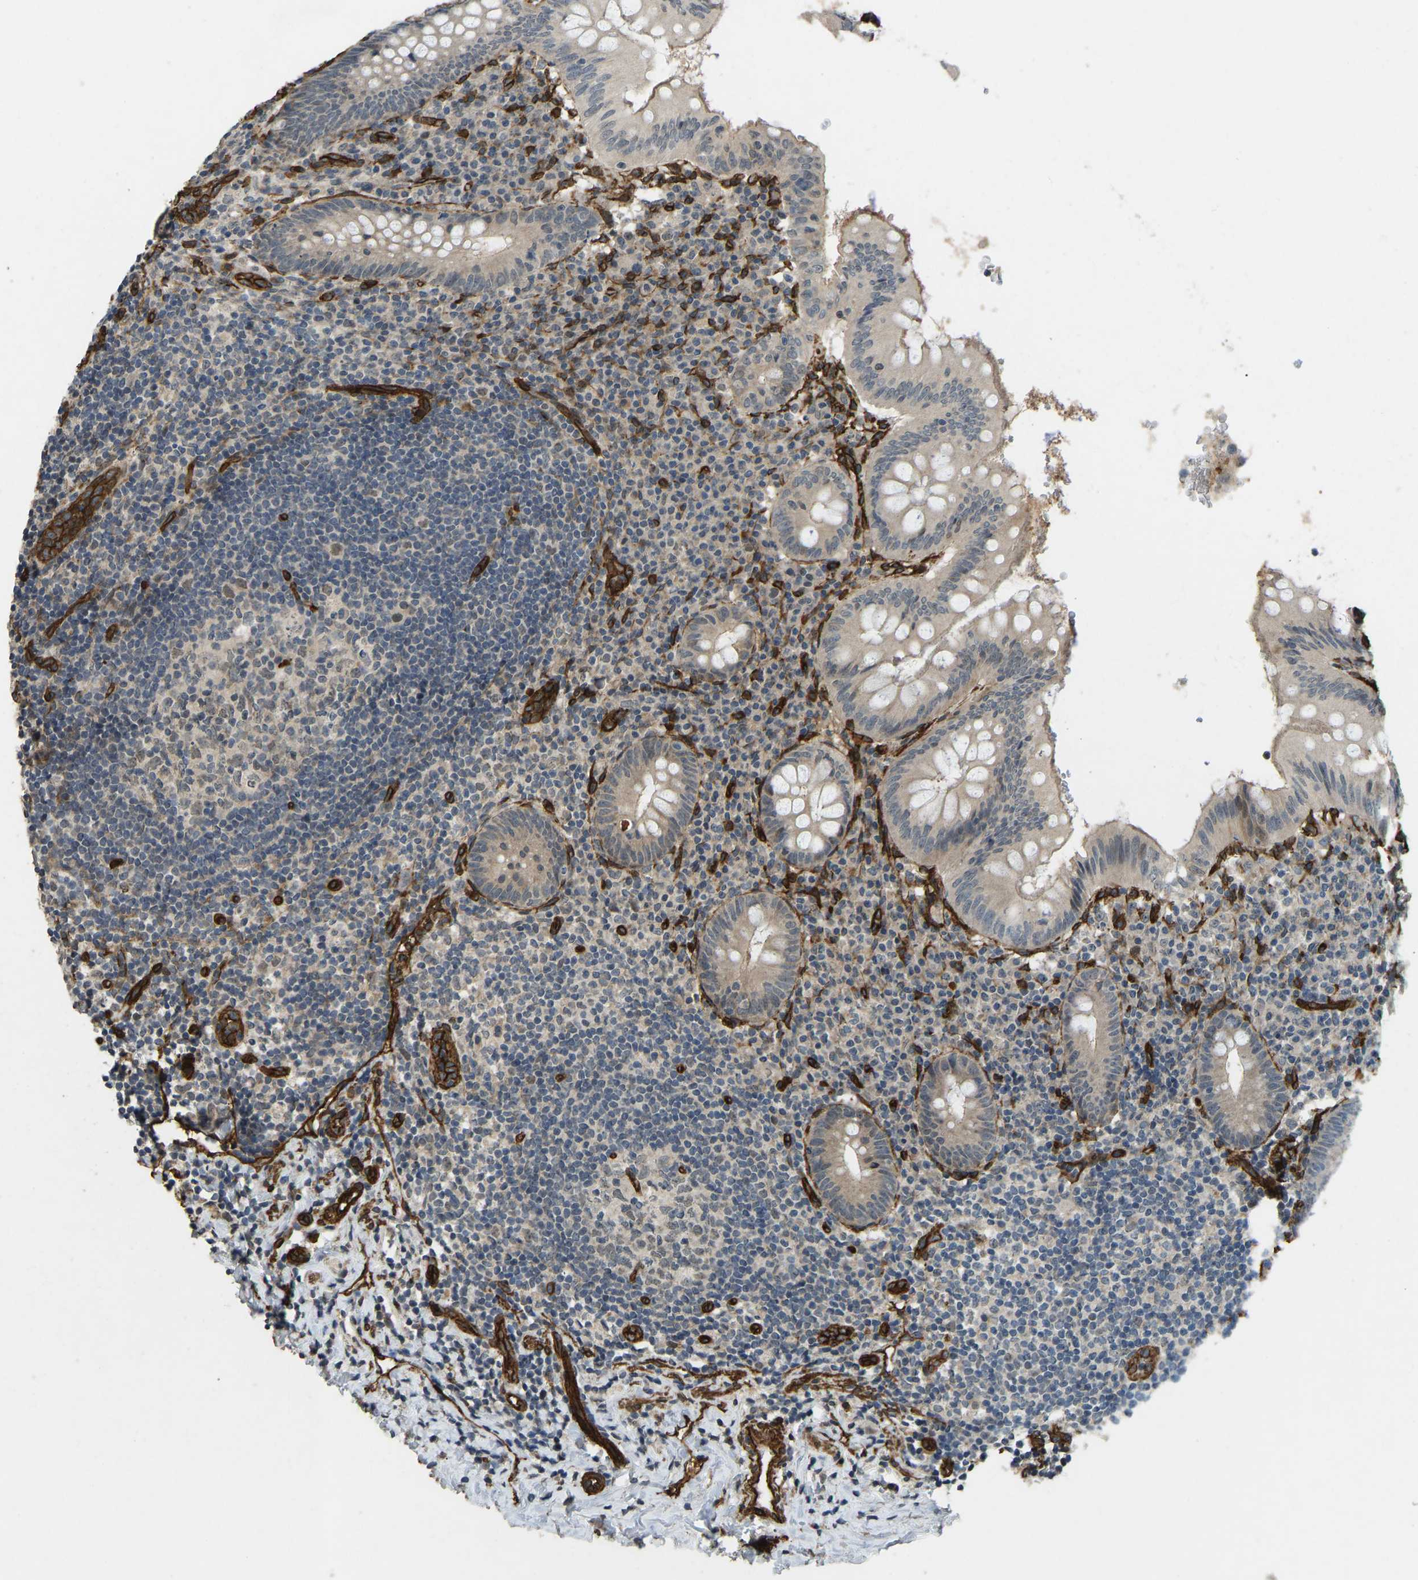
{"staining": {"intensity": "weak", "quantity": "25%-75%", "location": "cytoplasmic/membranous"}, "tissue": "appendix", "cell_type": "Glandular cells", "image_type": "normal", "snomed": [{"axis": "morphology", "description": "Normal tissue, NOS"}, {"axis": "topography", "description": "Appendix"}], "caption": "DAB immunohistochemical staining of normal appendix shows weak cytoplasmic/membranous protein staining in about 25%-75% of glandular cells.", "gene": "NMB", "patient": {"sex": "male", "age": 8}}